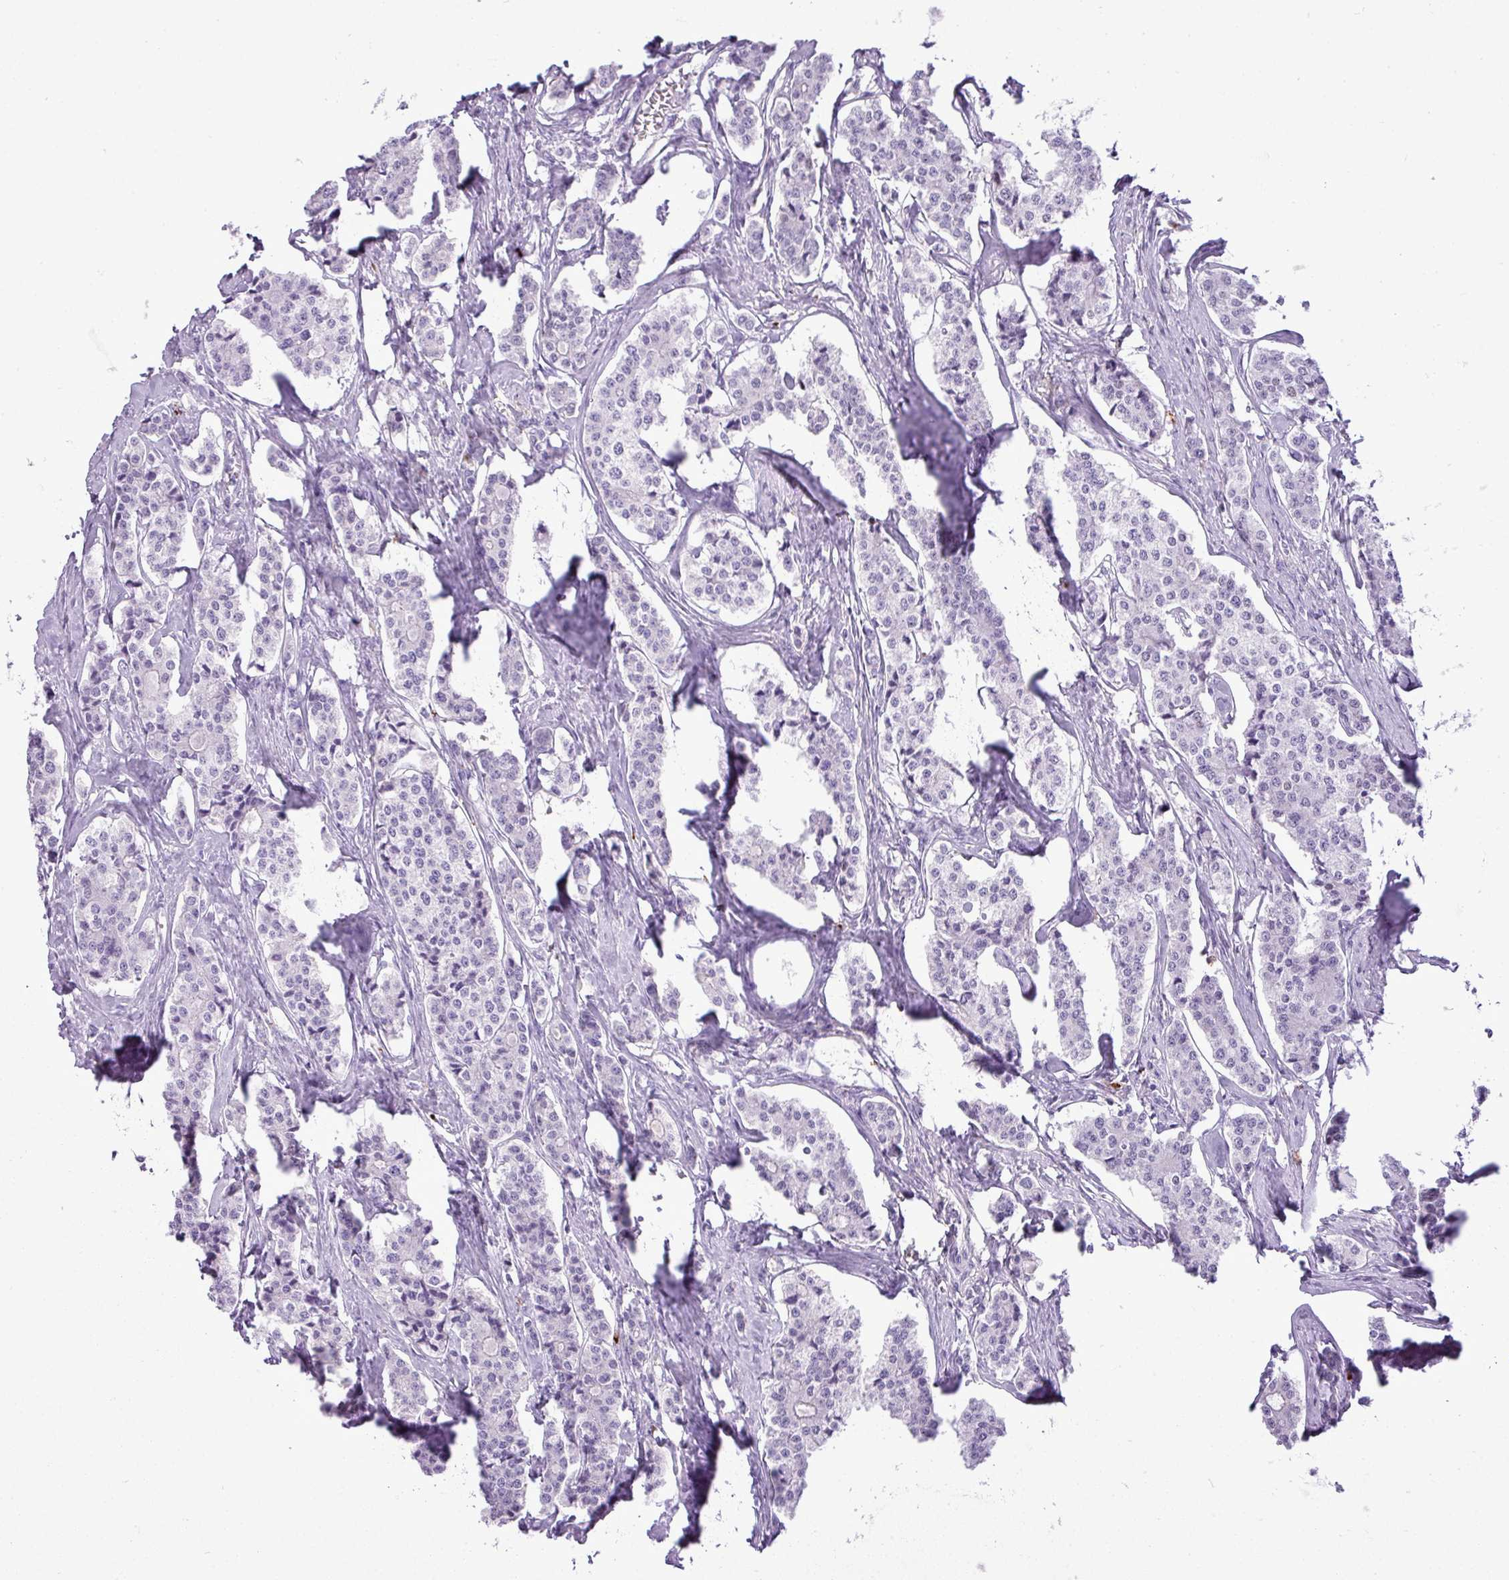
{"staining": {"intensity": "negative", "quantity": "none", "location": "none"}, "tissue": "carcinoid", "cell_type": "Tumor cells", "image_type": "cancer", "snomed": [{"axis": "morphology", "description": "Carcinoid, malignant, NOS"}, {"axis": "topography", "description": "Small intestine"}], "caption": "The histopathology image demonstrates no staining of tumor cells in malignant carcinoid. (DAB (3,3'-diaminobenzidine) IHC visualized using brightfield microscopy, high magnification).", "gene": "RBMXL2", "patient": {"sex": "male", "age": 63}}